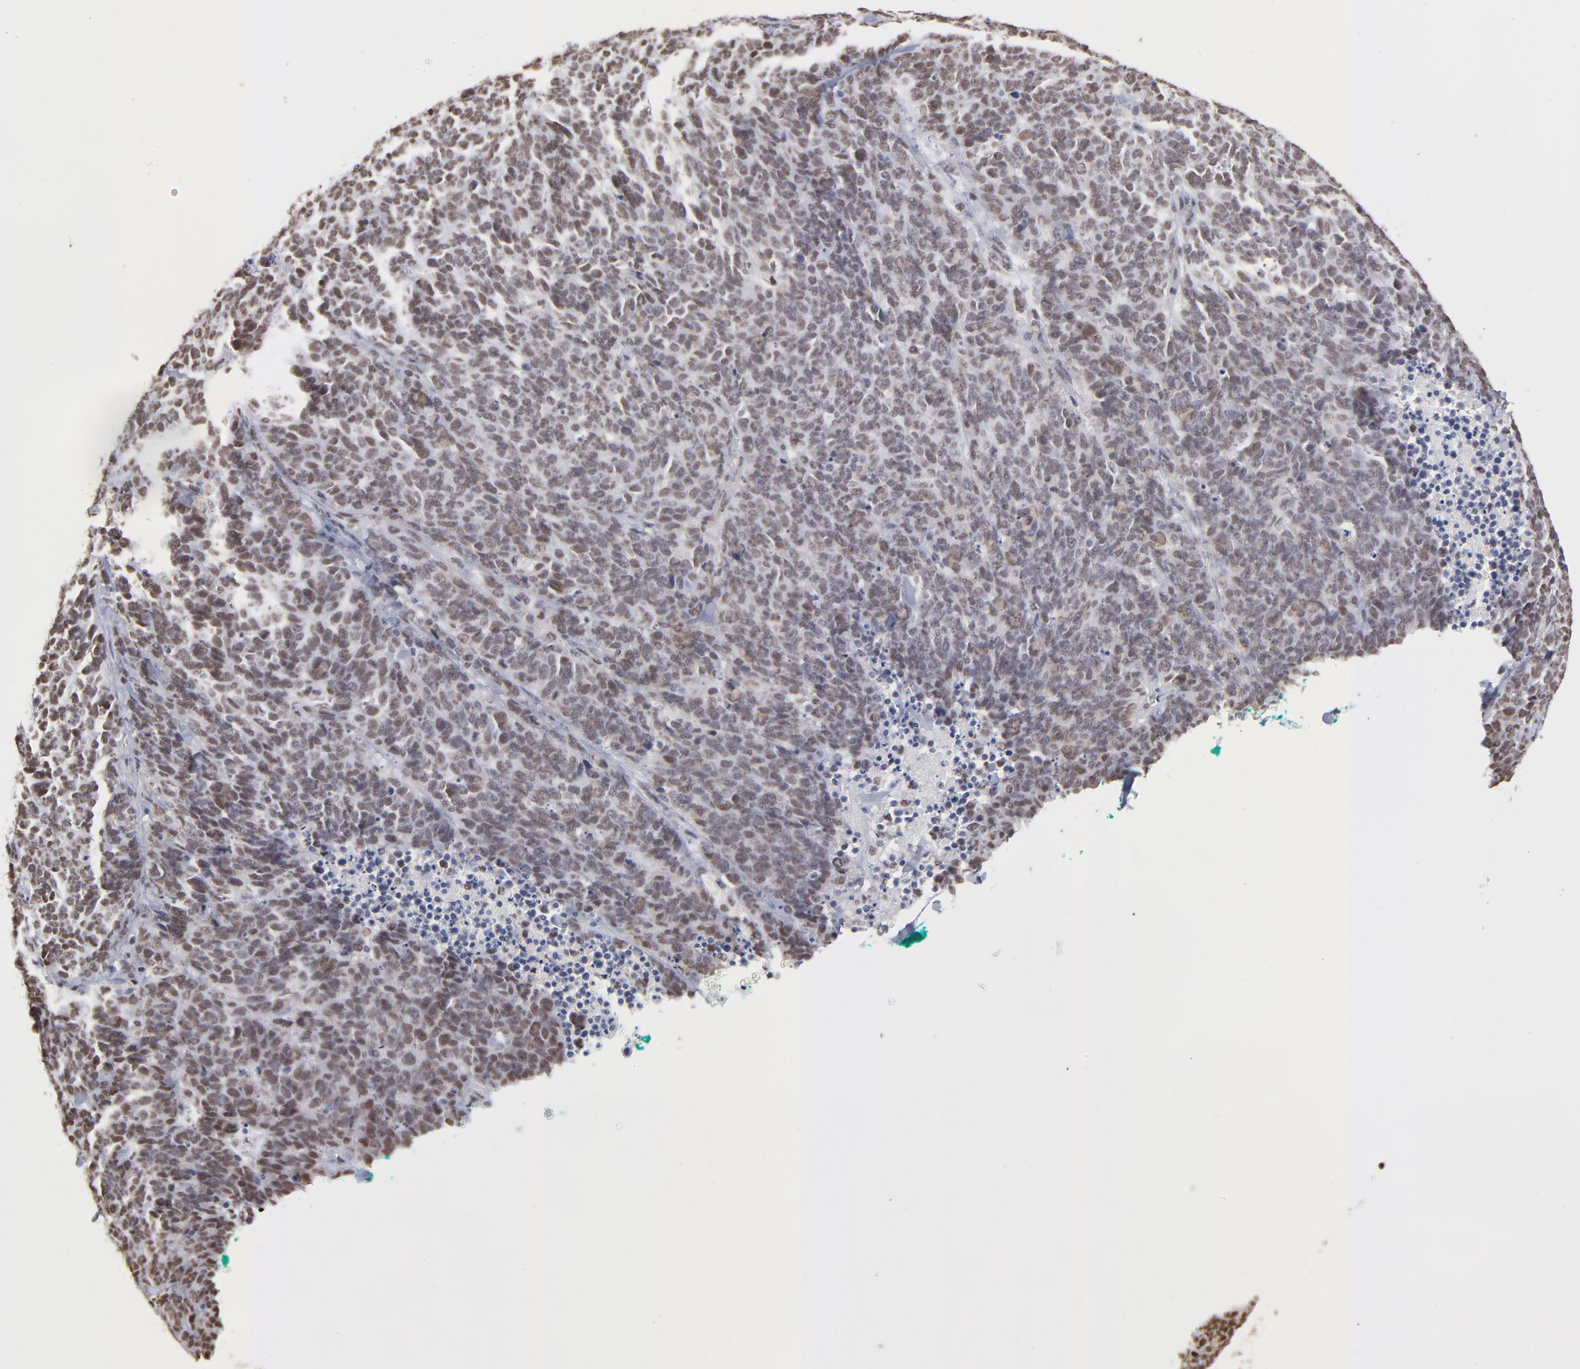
{"staining": {"intensity": "moderate", "quantity": "25%-75%", "location": "nuclear"}, "tissue": "lung cancer", "cell_type": "Tumor cells", "image_type": "cancer", "snomed": [{"axis": "morphology", "description": "Neoplasm, malignant, NOS"}, {"axis": "topography", "description": "Lung"}], "caption": "Immunohistochemistry (IHC) of lung neoplasm (malignant) shows medium levels of moderate nuclear staining in about 25%-75% of tumor cells. (Stains: DAB in brown, nuclei in blue, Microscopy: brightfield microscopy at high magnification).", "gene": "ZNF3", "patient": {"sex": "female", "age": 58}}